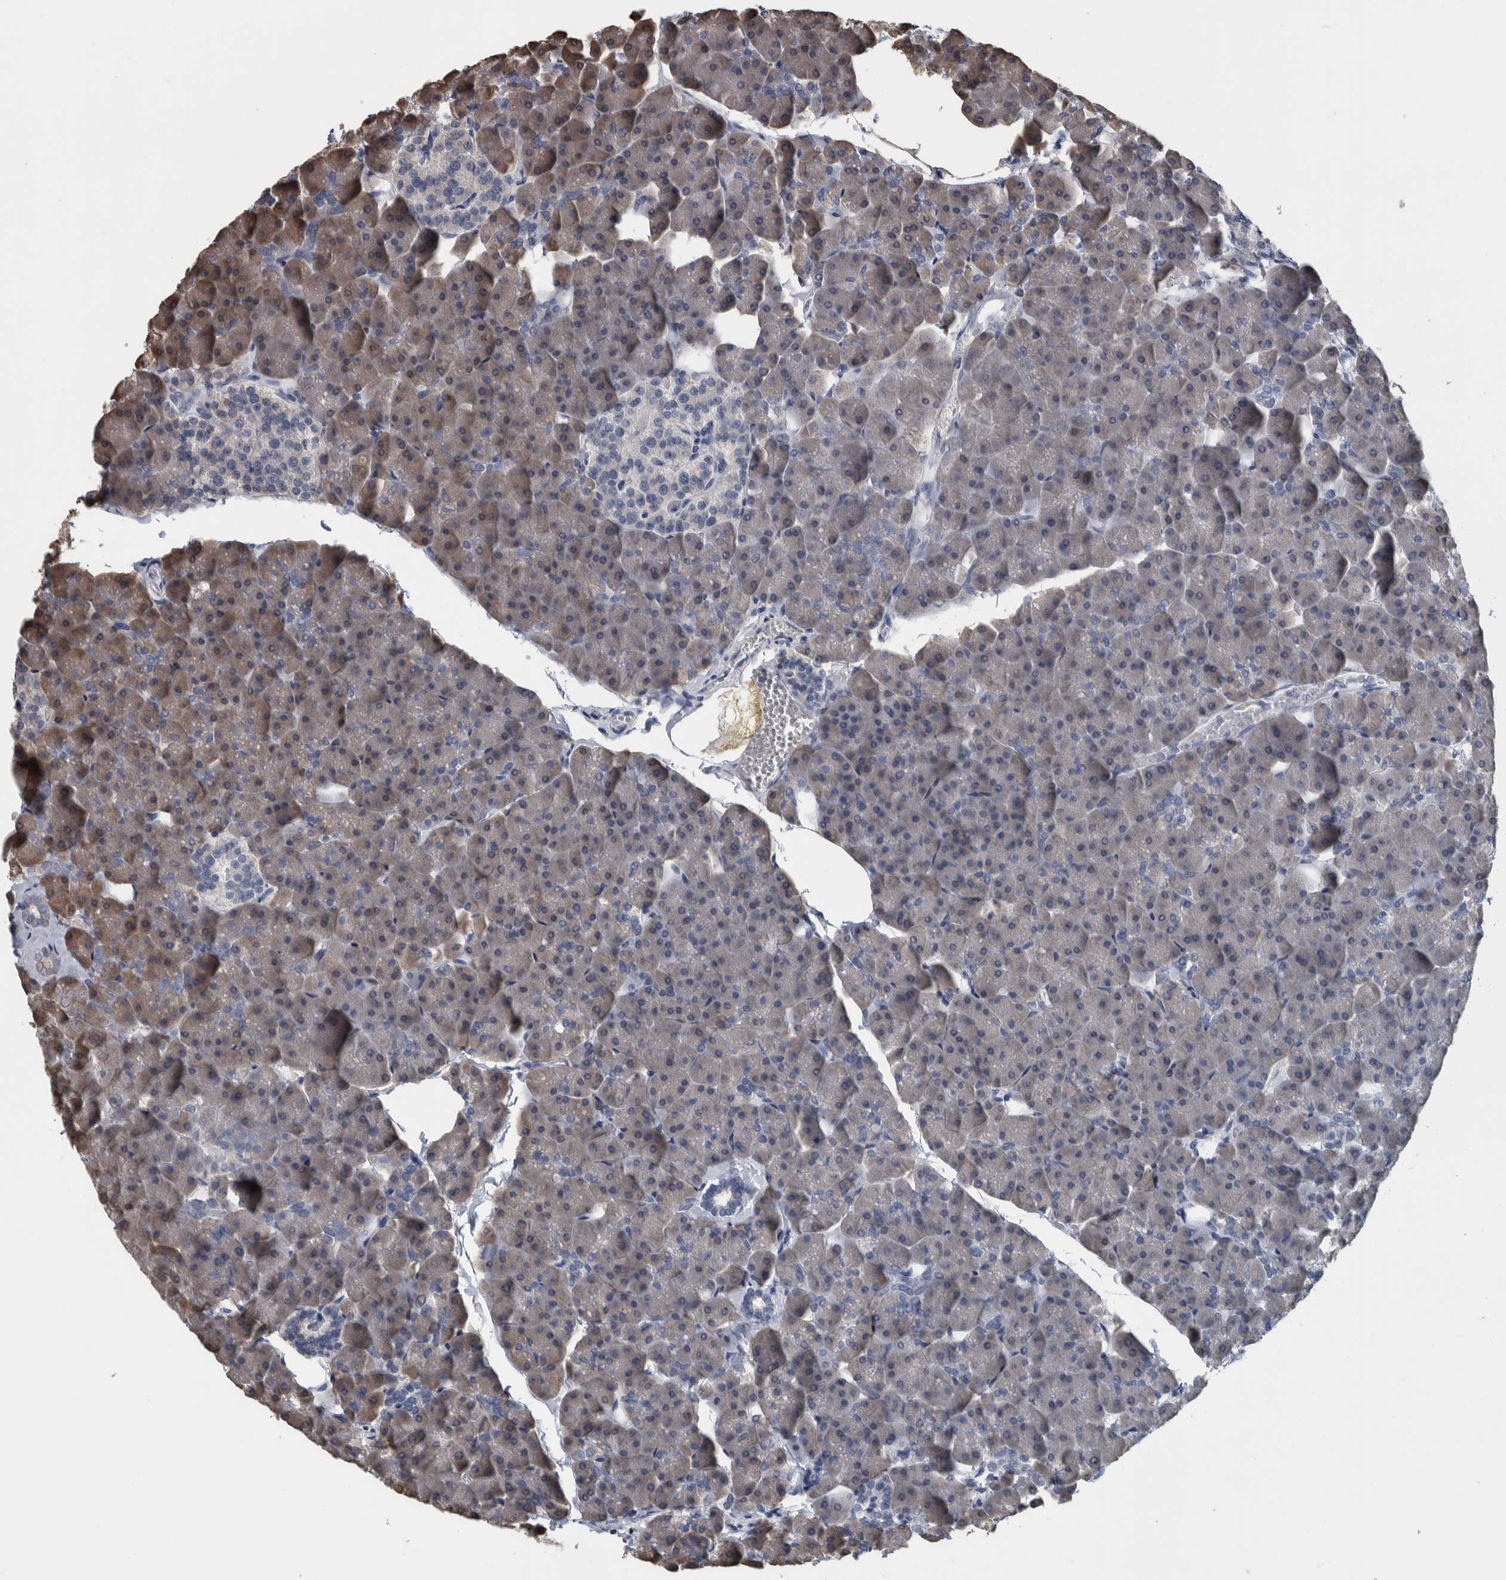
{"staining": {"intensity": "weak", "quantity": "<25%", "location": "cytoplasmic/membranous"}, "tissue": "pancreas", "cell_type": "Exocrine glandular cells", "image_type": "normal", "snomed": [{"axis": "morphology", "description": "Normal tissue, NOS"}, {"axis": "topography", "description": "Pancreas"}], "caption": "Immunohistochemical staining of unremarkable human pancreas reveals no significant expression in exocrine glandular cells.", "gene": "CAVIN4", "patient": {"sex": "male", "age": 35}}